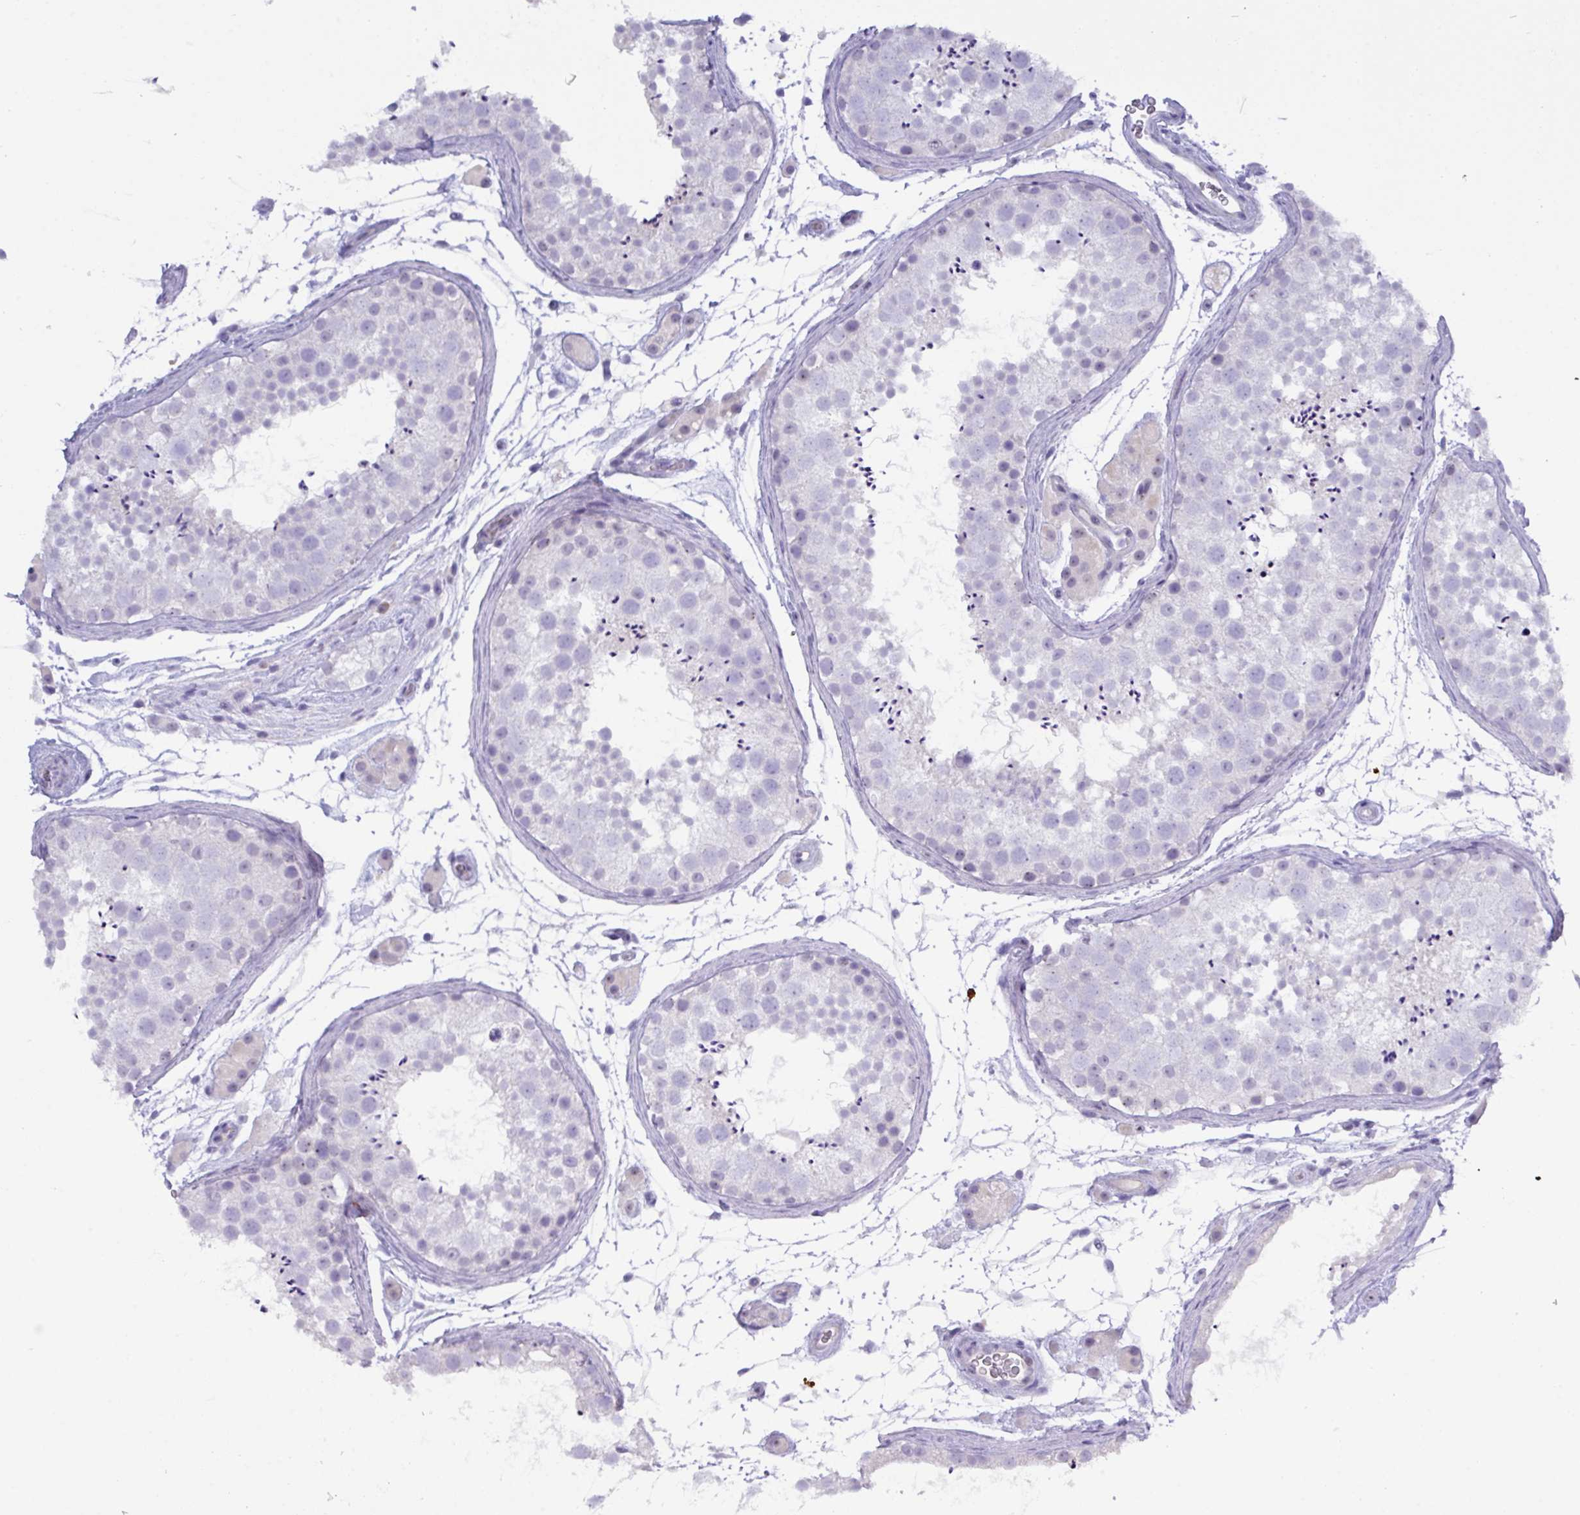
{"staining": {"intensity": "negative", "quantity": "none", "location": "none"}, "tissue": "testis", "cell_type": "Cells in seminiferous ducts", "image_type": "normal", "snomed": [{"axis": "morphology", "description": "Normal tissue, NOS"}, {"axis": "topography", "description": "Testis"}], "caption": "Normal testis was stained to show a protein in brown. There is no significant positivity in cells in seminiferous ducts. Brightfield microscopy of immunohistochemistry stained with DAB (3,3'-diaminobenzidine) (brown) and hematoxylin (blue), captured at high magnification.", "gene": "MRM2", "patient": {"sex": "male", "age": 41}}